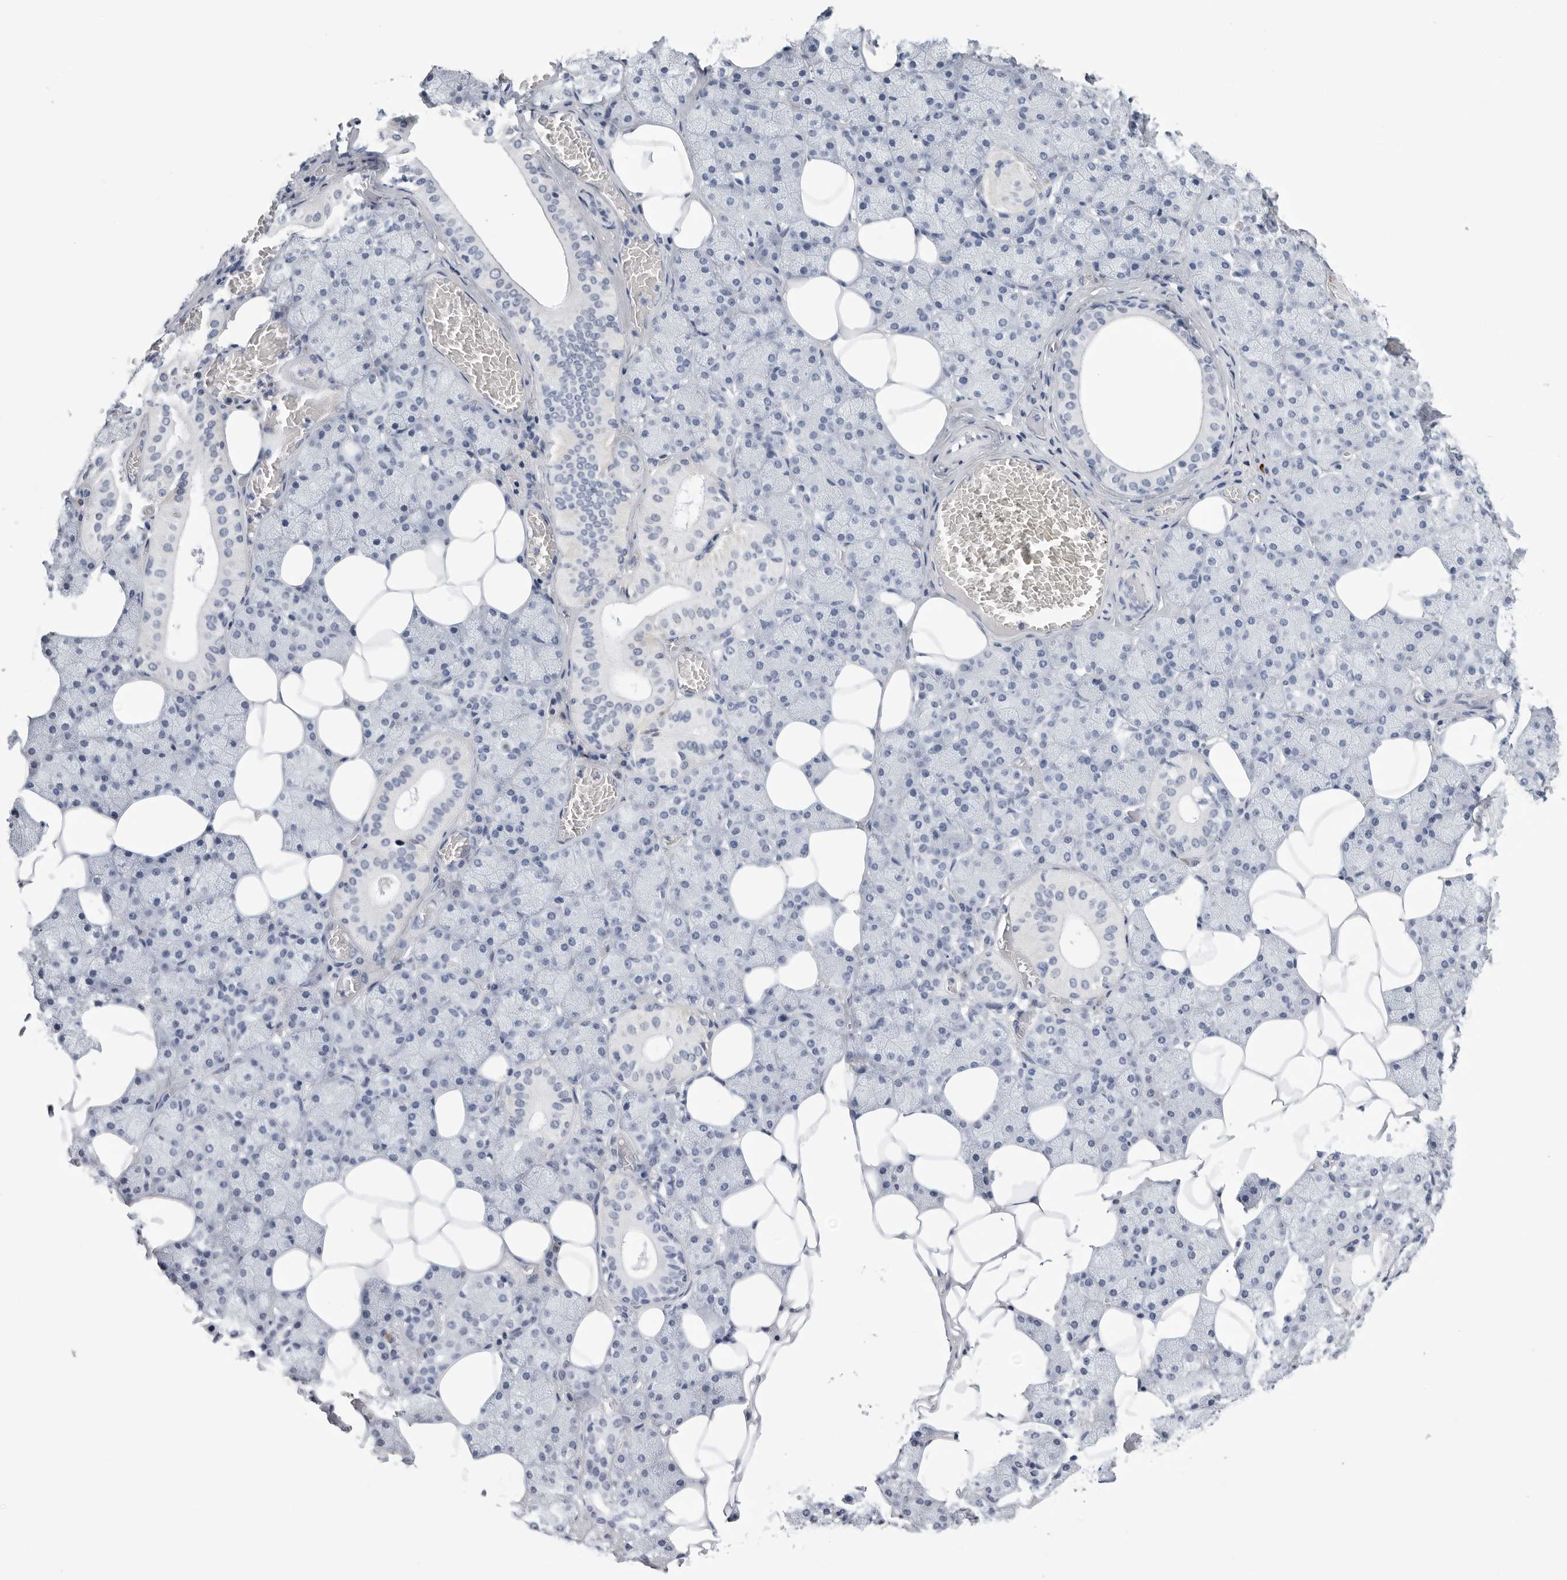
{"staining": {"intensity": "negative", "quantity": "none", "location": "none"}, "tissue": "salivary gland", "cell_type": "Glandular cells", "image_type": "normal", "snomed": [{"axis": "morphology", "description": "Normal tissue, NOS"}, {"axis": "topography", "description": "Salivary gland"}], "caption": "High magnification brightfield microscopy of unremarkable salivary gland stained with DAB (3,3'-diaminobenzidine) (brown) and counterstained with hematoxylin (blue): glandular cells show no significant positivity. (DAB immunohistochemistry with hematoxylin counter stain).", "gene": "ZNF502", "patient": {"sex": "female", "age": 33}}